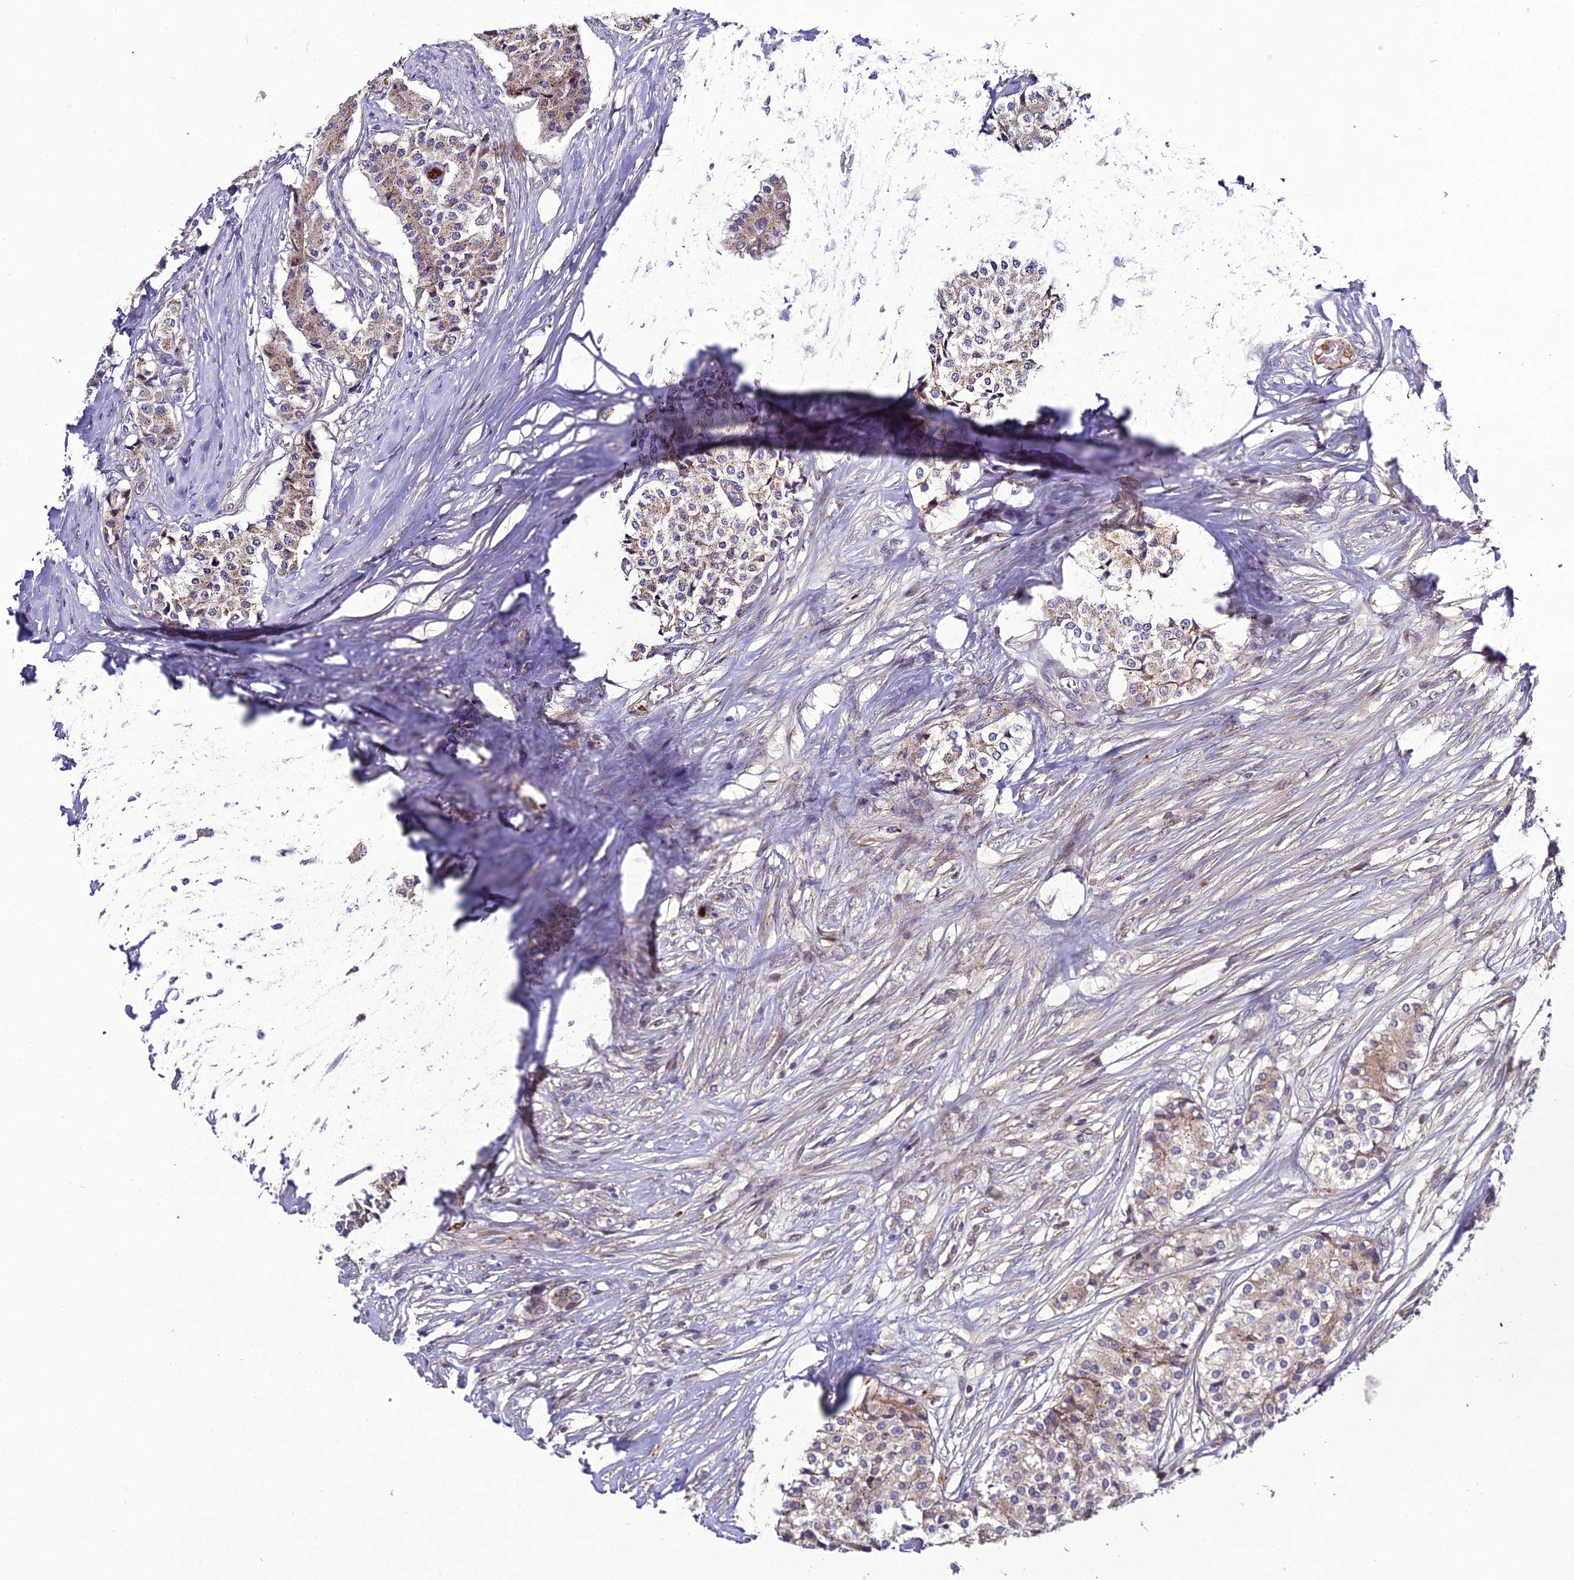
{"staining": {"intensity": "weak", "quantity": "25%-75%", "location": "cytoplasmic/membranous"}, "tissue": "carcinoid", "cell_type": "Tumor cells", "image_type": "cancer", "snomed": [{"axis": "morphology", "description": "Carcinoid, malignant, NOS"}, {"axis": "topography", "description": "Colon"}], "caption": "Weak cytoplasmic/membranous positivity is appreciated in about 25%-75% of tumor cells in carcinoid (malignant). Immunohistochemistry stains the protein in brown and the nuclei are stained blue.", "gene": "EID2", "patient": {"sex": "female", "age": 52}}